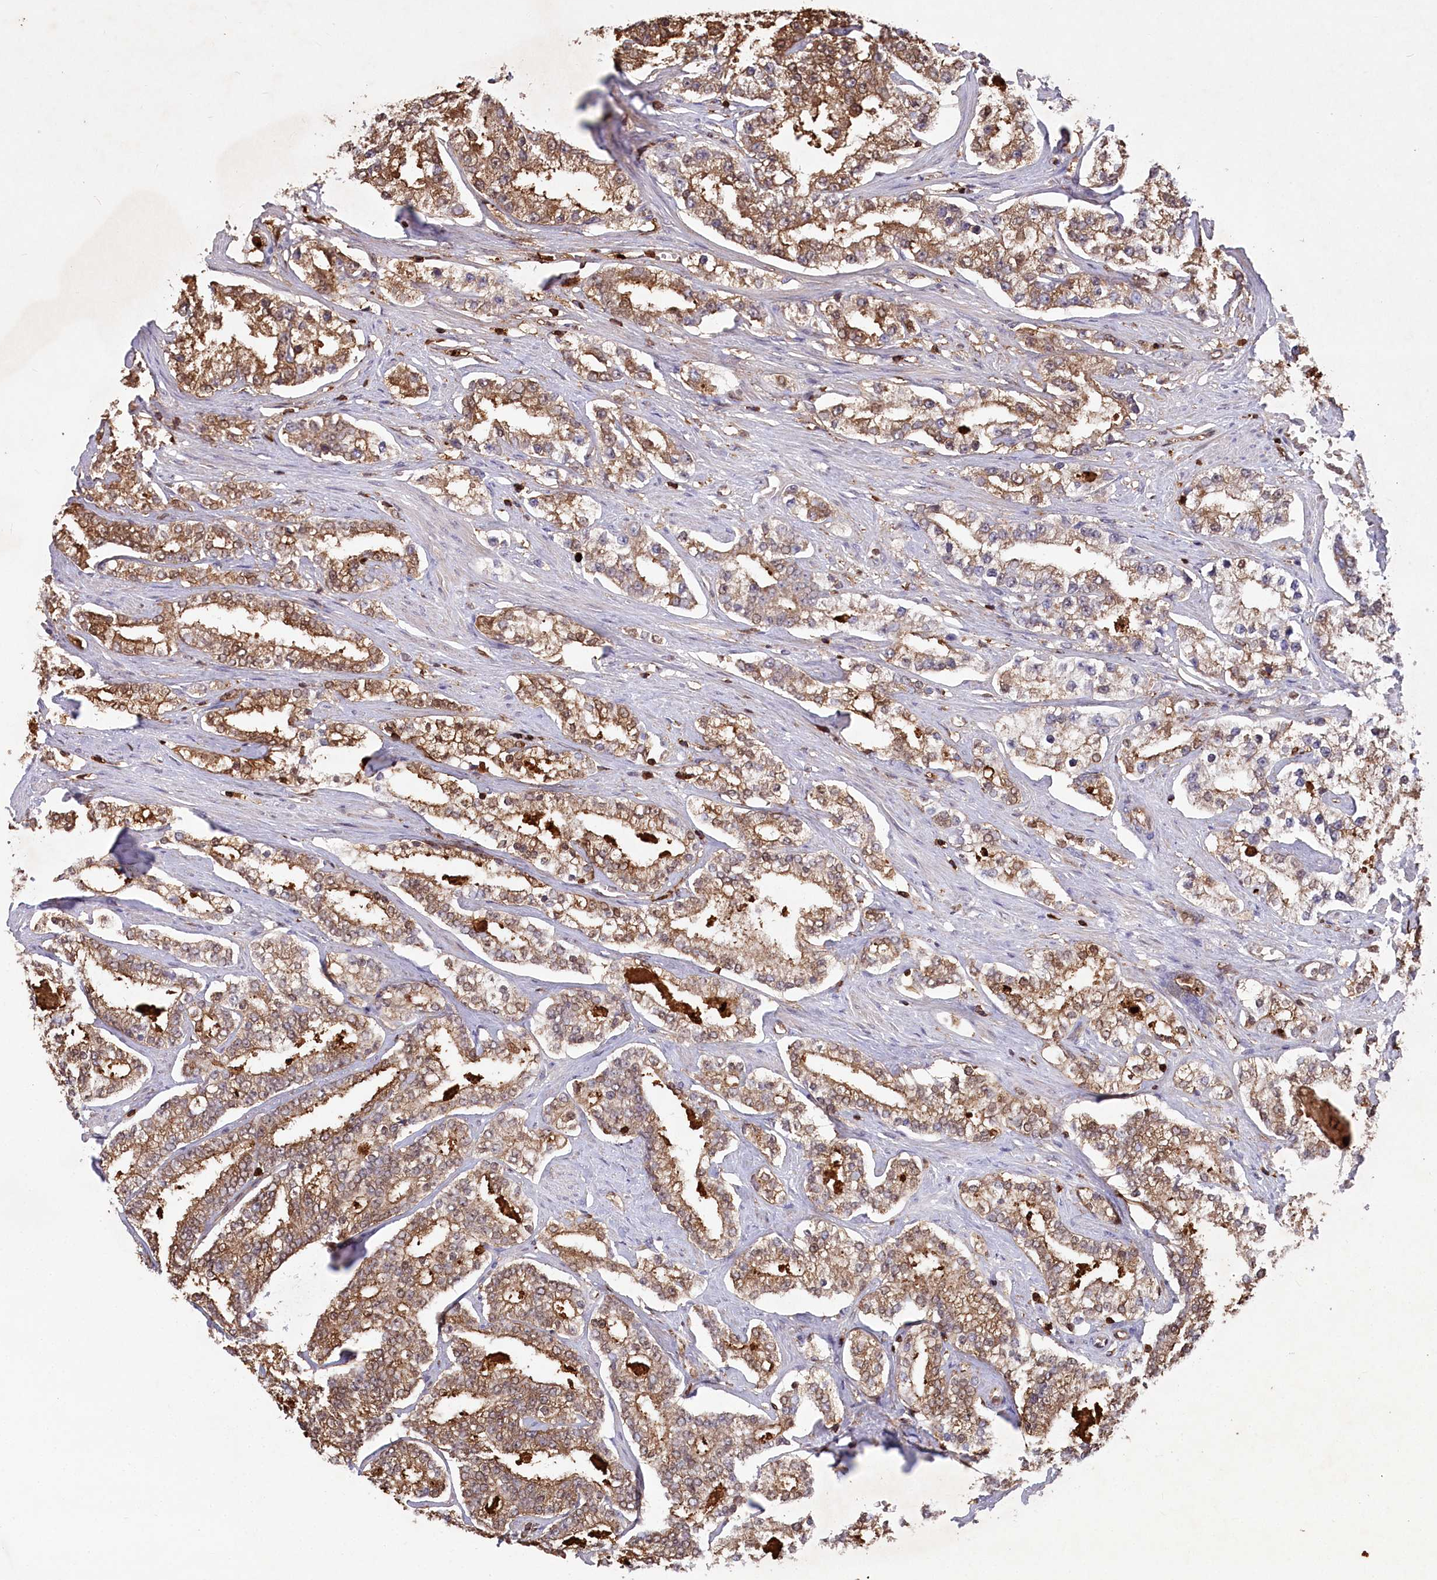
{"staining": {"intensity": "moderate", "quantity": ">75%", "location": "cytoplasmic/membranous"}, "tissue": "prostate cancer", "cell_type": "Tumor cells", "image_type": "cancer", "snomed": [{"axis": "morphology", "description": "Normal tissue, NOS"}, {"axis": "morphology", "description": "Adenocarcinoma, High grade"}, {"axis": "topography", "description": "Prostate"}], "caption": "Moderate cytoplasmic/membranous expression for a protein is seen in about >75% of tumor cells of adenocarcinoma (high-grade) (prostate) using IHC.", "gene": "LSG1", "patient": {"sex": "male", "age": 83}}